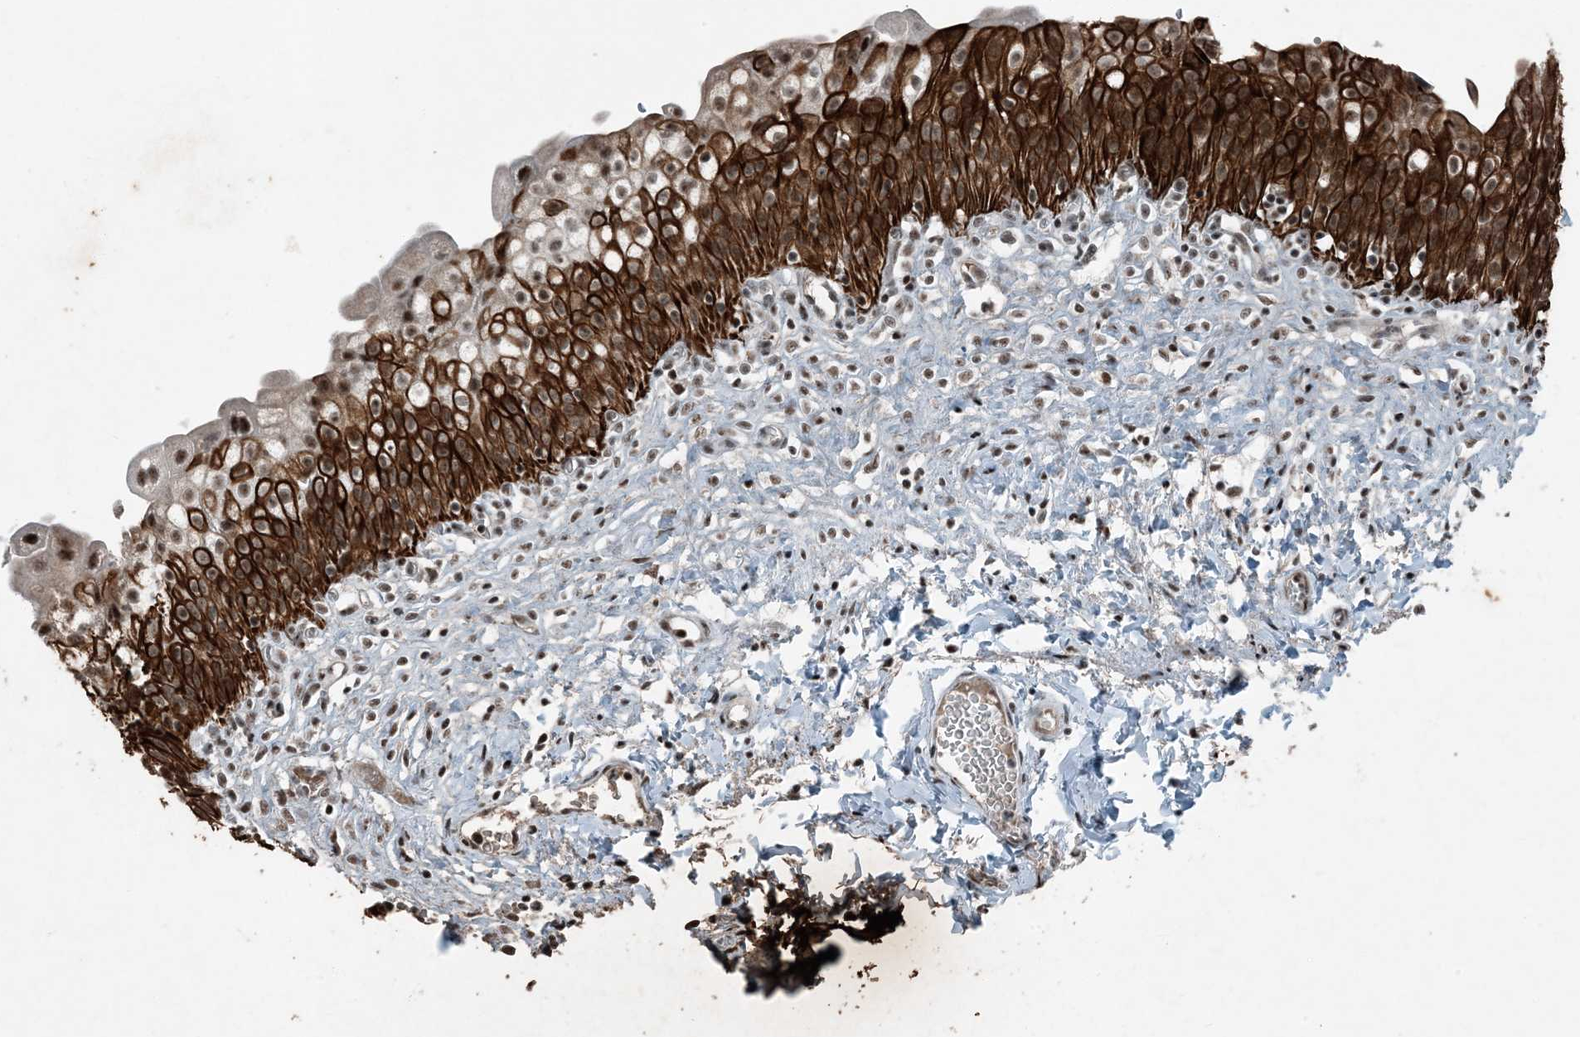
{"staining": {"intensity": "strong", "quantity": ">75%", "location": "cytoplasmic/membranous,nuclear"}, "tissue": "urinary bladder", "cell_type": "Urothelial cells", "image_type": "normal", "snomed": [{"axis": "morphology", "description": "Normal tissue, NOS"}, {"axis": "topography", "description": "Urinary bladder"}], "caption": "Strong cytoplasmic/membranous,nuclear protein staining is present in about >75% of urothelial cells in urinary bladder. The protein is stained brown, and the nuclei are stained in blue (DAB IHC with brightfield microscopy, high magnification).", "gene": "TADA2B", "patient": {"sex": "male", "age": 55}}